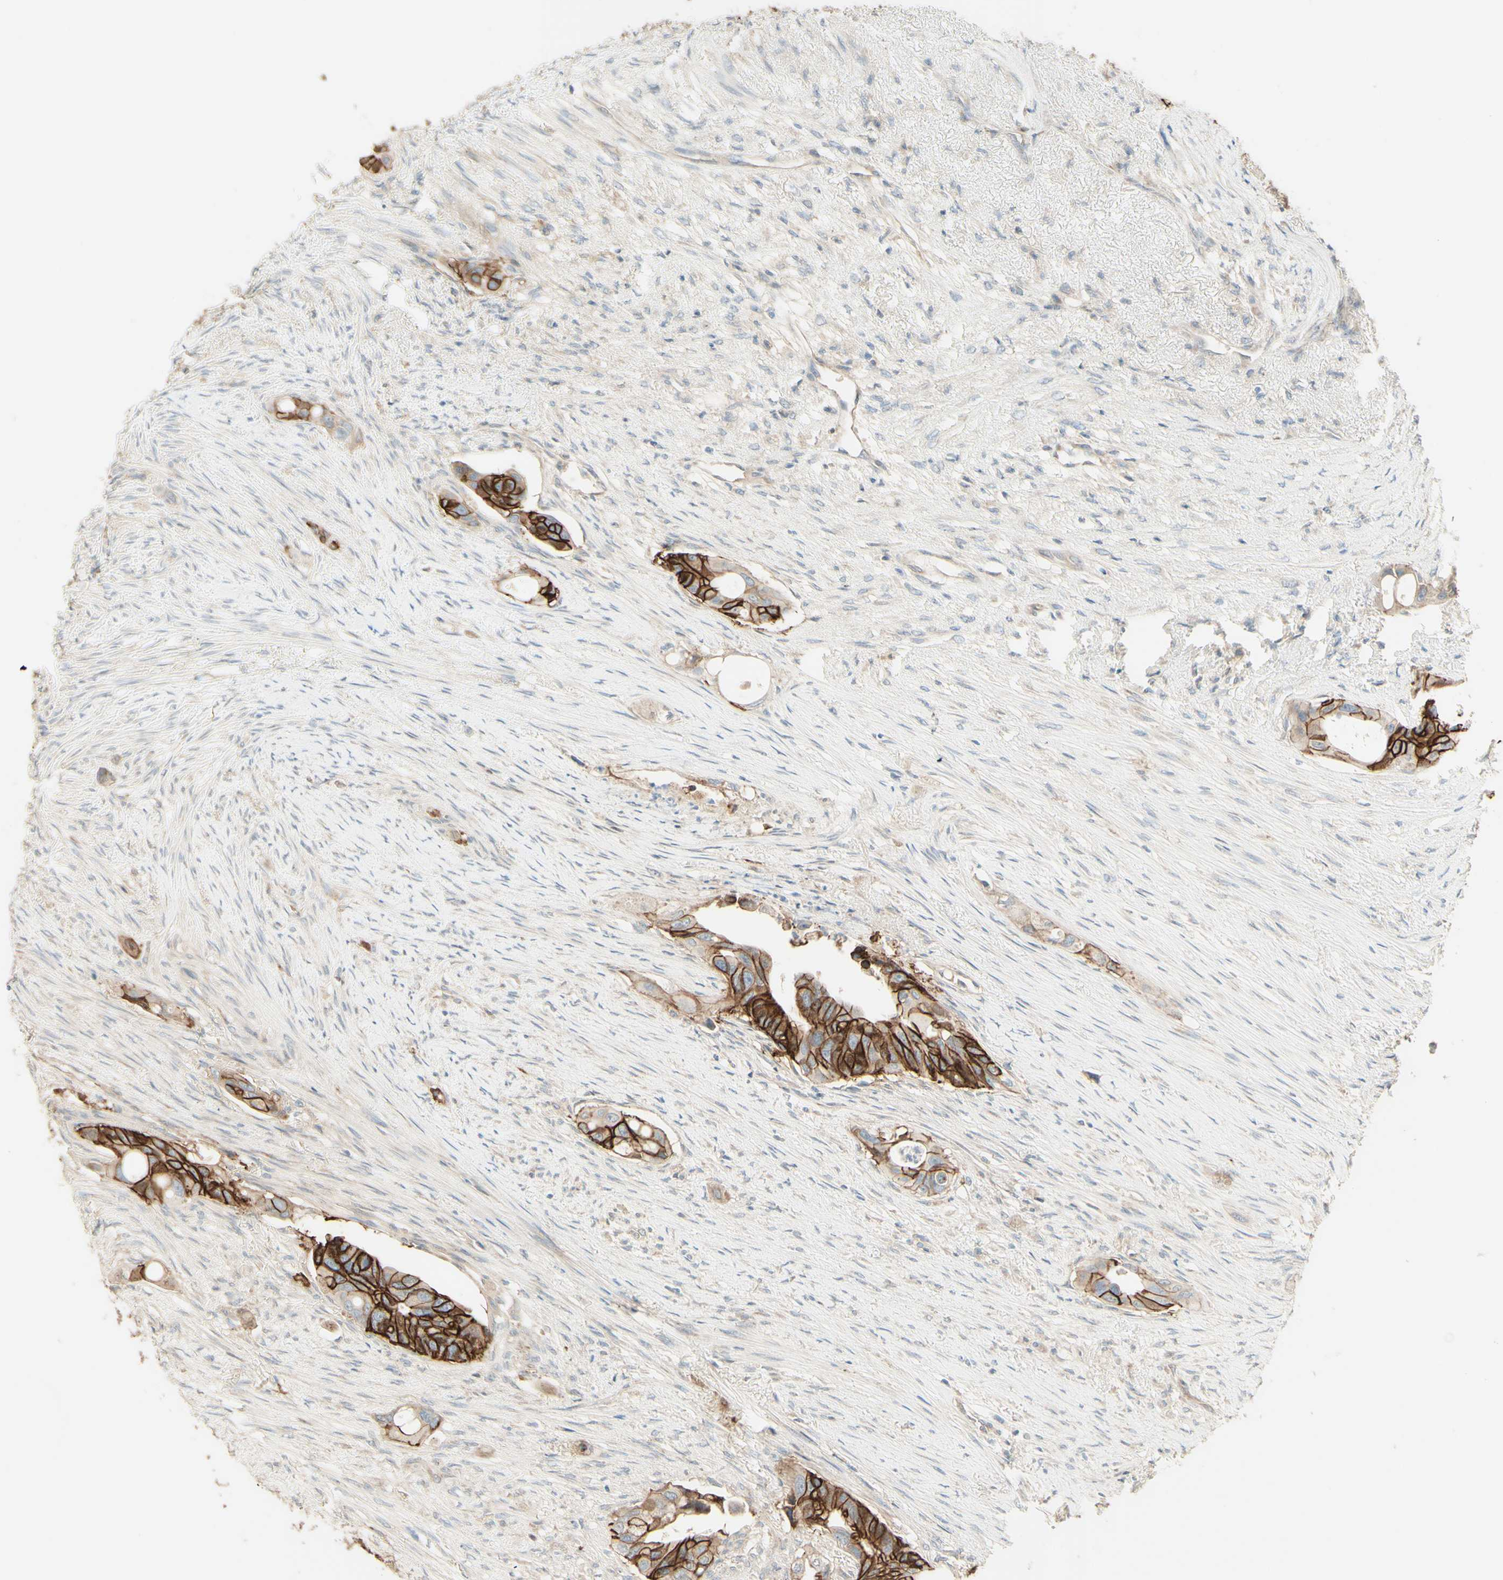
{"staining": {"intensity": "strong", "quantity": ">75%", "location": "cytoplasmic/membranous"}, "tissue": "colorectal cancer", "cell_type": "Tumor cells", "image_type": "cancer", "snomed": [{"axis": "morphology", "description": "Adenocarcinoma, NOS"}, {"axis": "topography", "description": "Colon"}], "caption": "A micrograph of colorectal adenocarcinoma stained for a protein displays strong cytoplasmic/membranous brown staining in tumor cells.", "gene": "RNF149", "patient": {"sex": "female", "age": 57}}